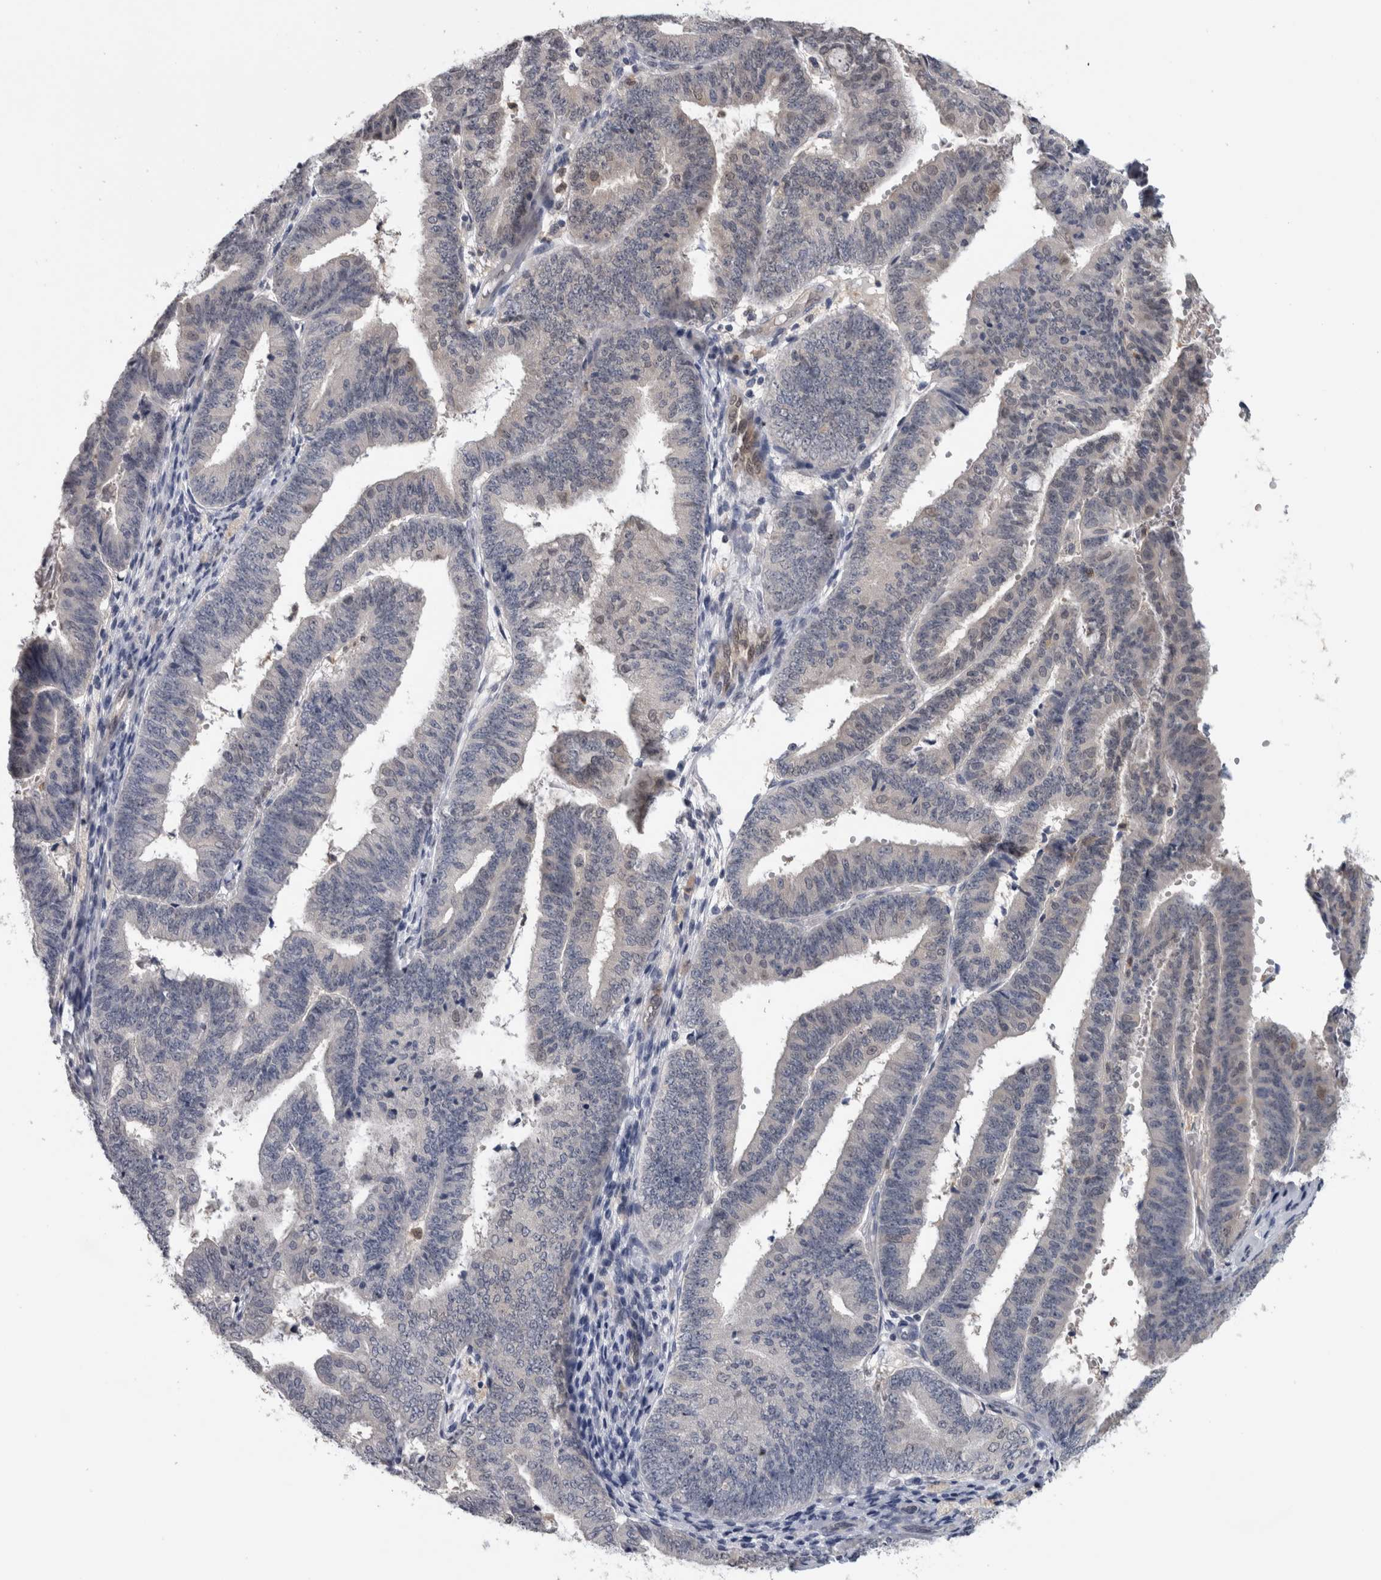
{"staining": {"intensity": "moderate", "quantity": "<25%", "location": "cytoplasmic/membranous,nuclear"}, "tissue": "endometrial cancer", "cell_type": "Tumor cells", "image_type": "cancer", "snomed": [{"axis": "morphology", "description": "Adenocarcinoma, NOS"}, {"axis": "topography", "description": "Endometrium"}], "caption": "There is low levels of moderate cytoplasmic/membranous and nuclear staining in tumor cells of endometrial cancer, as demonstrated by immunohistochemical staining (brown color).", "gene": "NAPRT", "patient": {"sex": "female", "age": 63}}